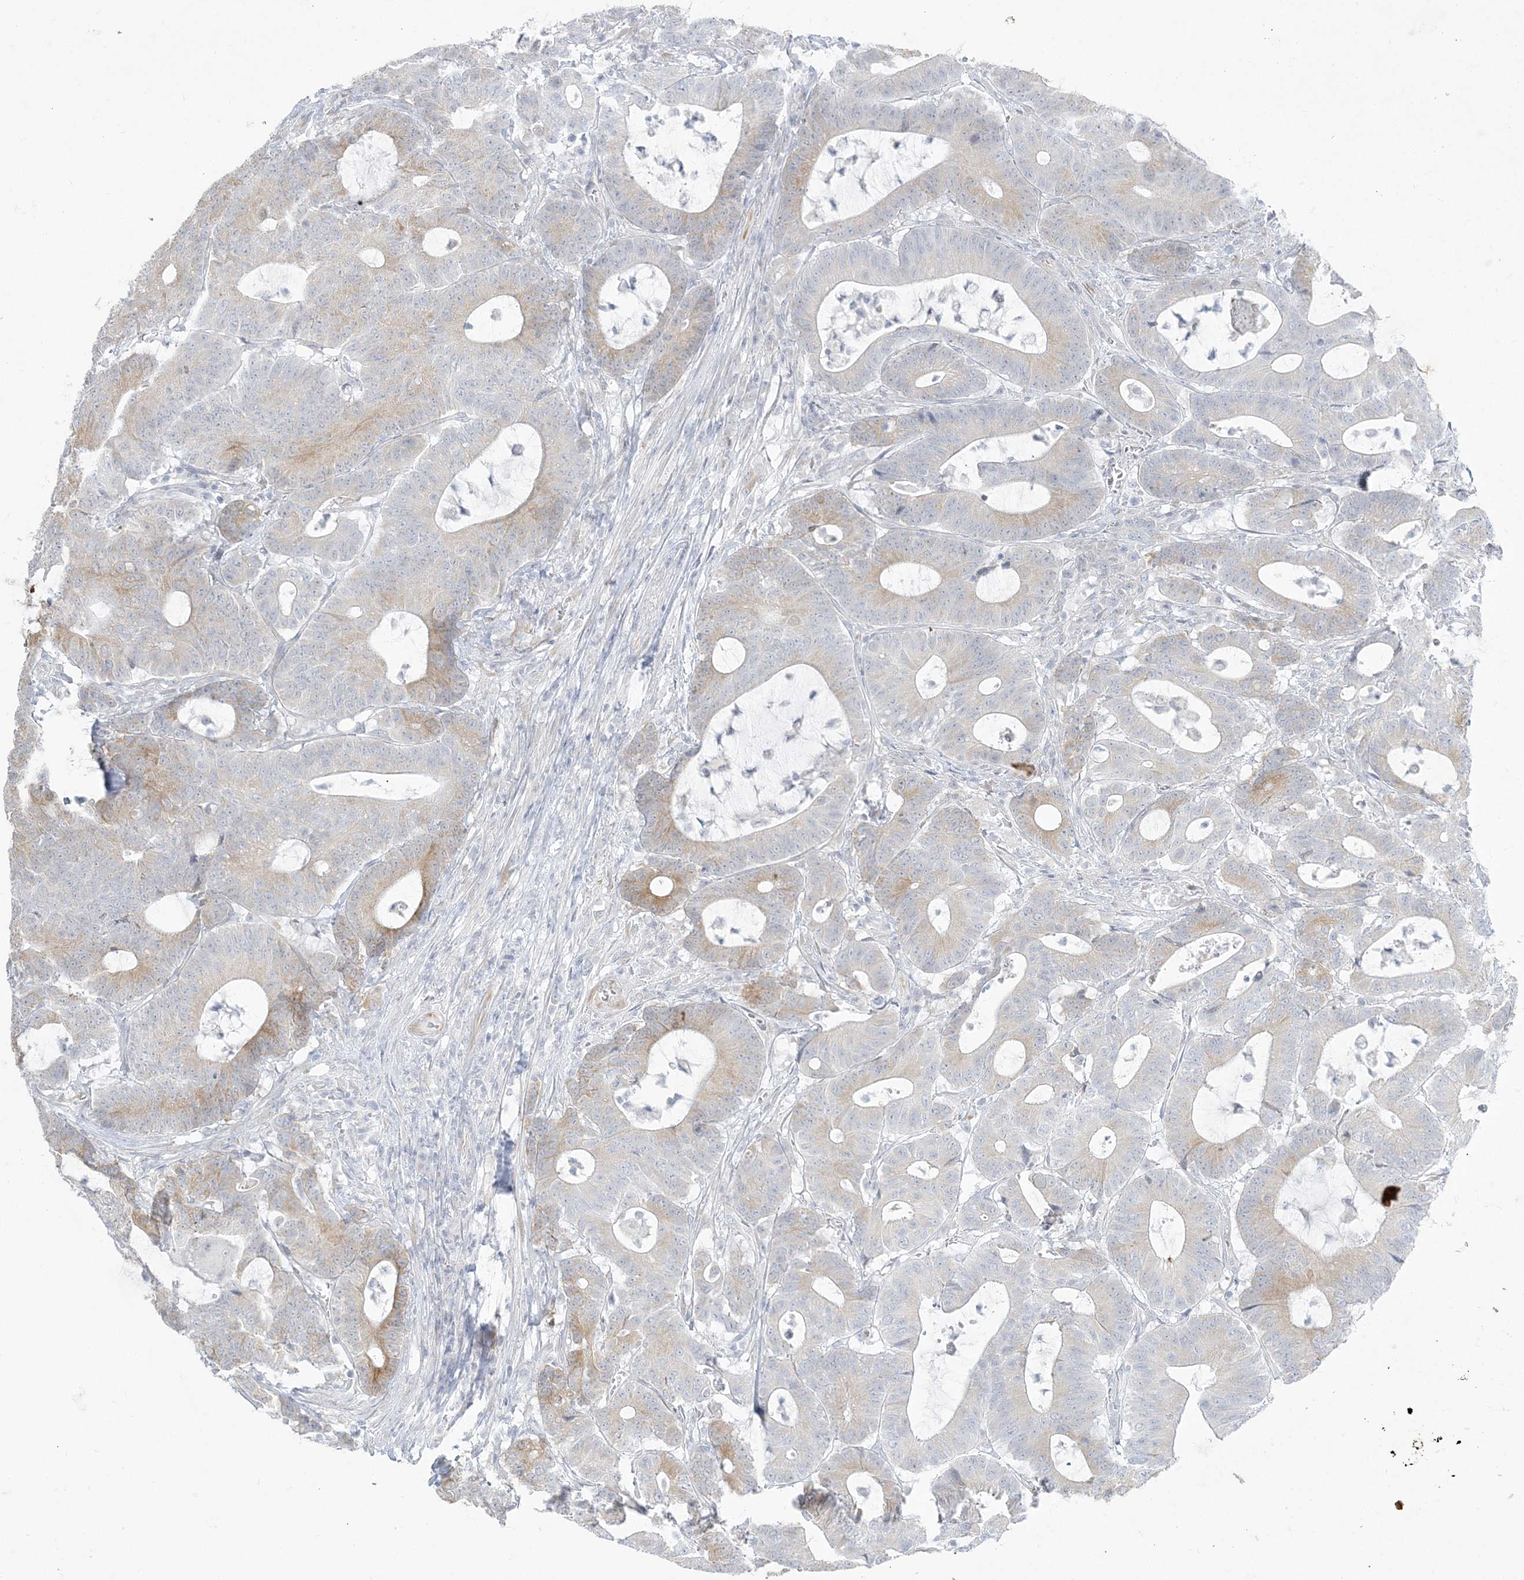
{"staining": {"intensity": "weak", "quantity": "<25%", "location": "cytoplasmic/membranous"}, "tissue": "colorectal cancer", "cell_type": "Tumor cells", "image_type": "cancer", "snomed": [{"axis": "morphology", "description": "Adenocarcinoma, NOS"}, {"axis": "topography", "description": "Colon"}], "caption": "The IHC histopathology image has no significant staining in tumor cells of colorectal cancer tissue.", "gene": "ZC3H6", "patient": {"sex": "female", "age": 84}}